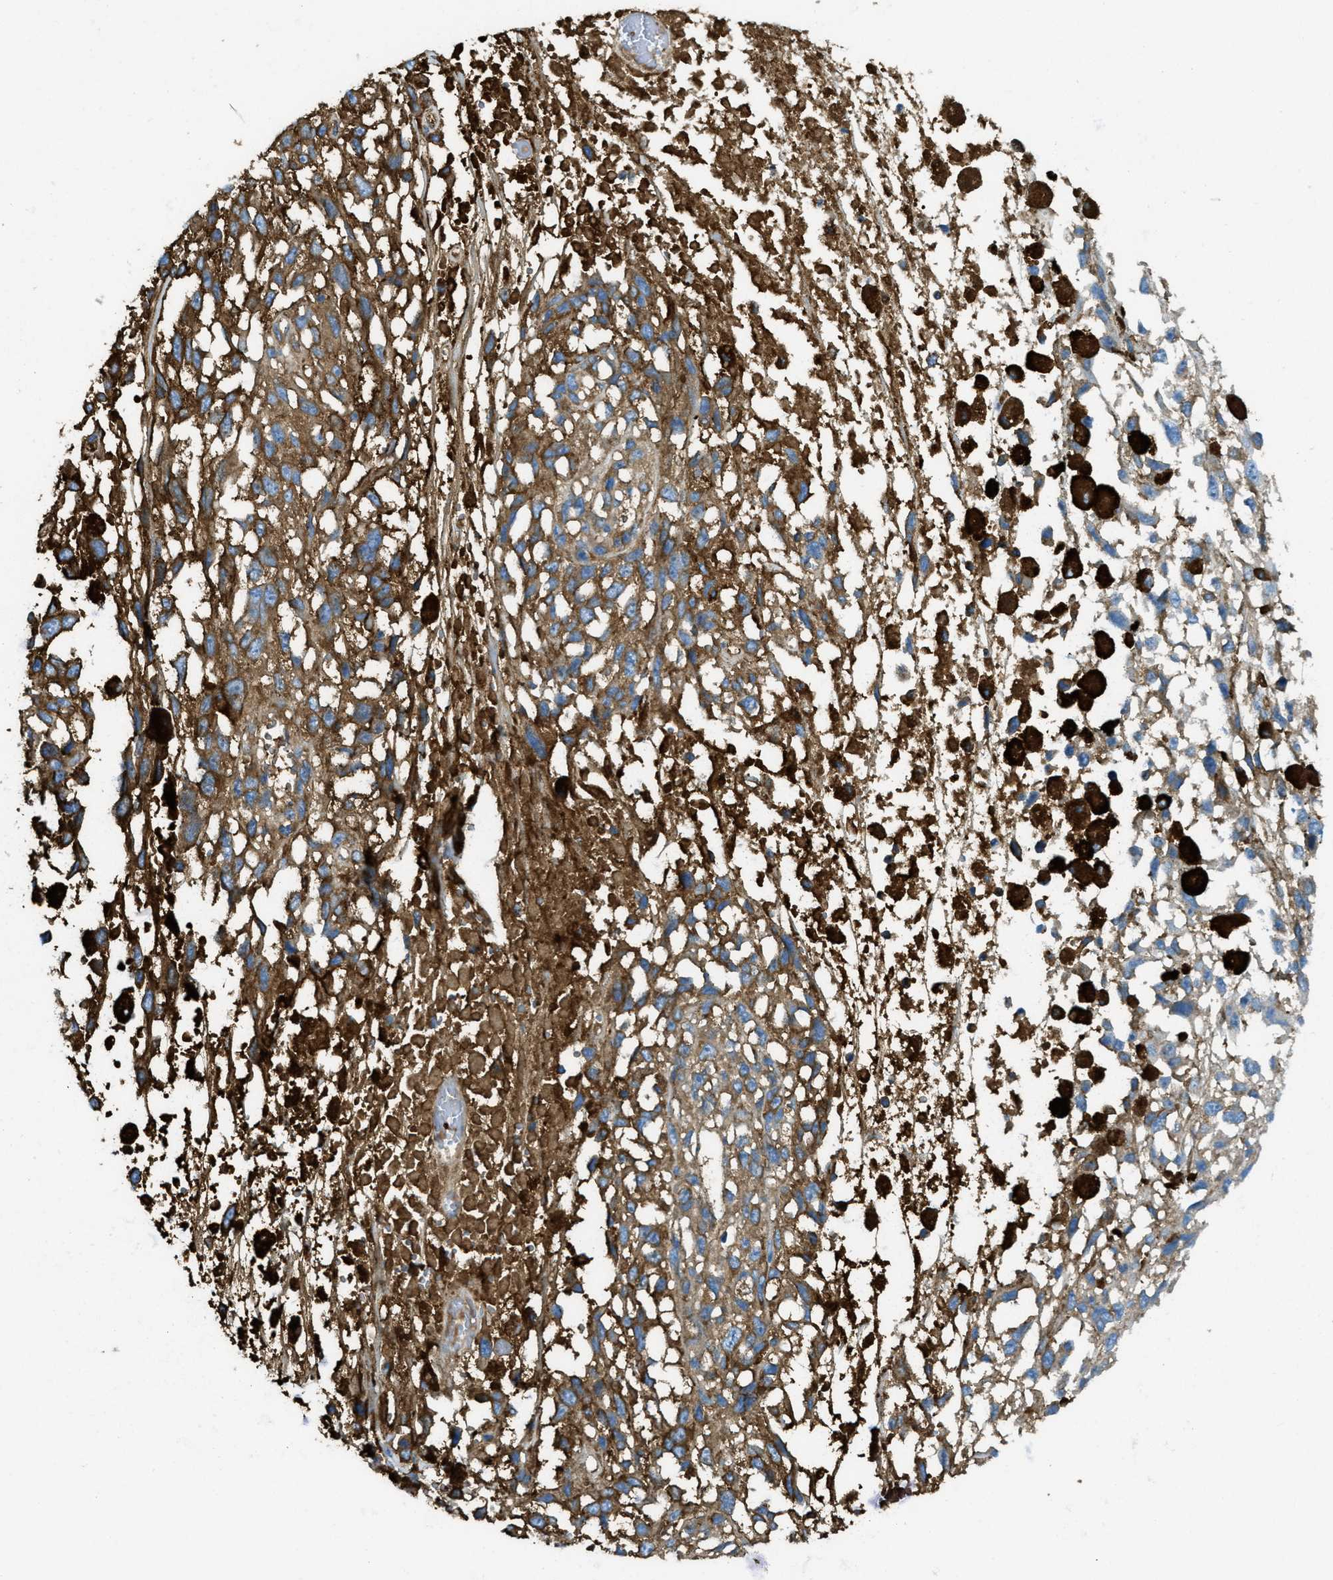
{"staining": {"intensity": "moderate", "quantity": ">75%", "location": "cytoplasmic/membranous"}, "tissue": "melanoma", "cell_type": "Tumor cells", "image_type": "cancer", "snomed": [{"axis": "morphology", "description": "Malignant melanoma, Metastatic site"}, {"axis": "topography", "description": "Lymph node"}], "caption": "Melanoma stained for a protein displays moderate cytoplasmic/membranous positivity in tumor cells.", "gene": "TRIM59", "patient": {"sex": "male", "age": 59}}